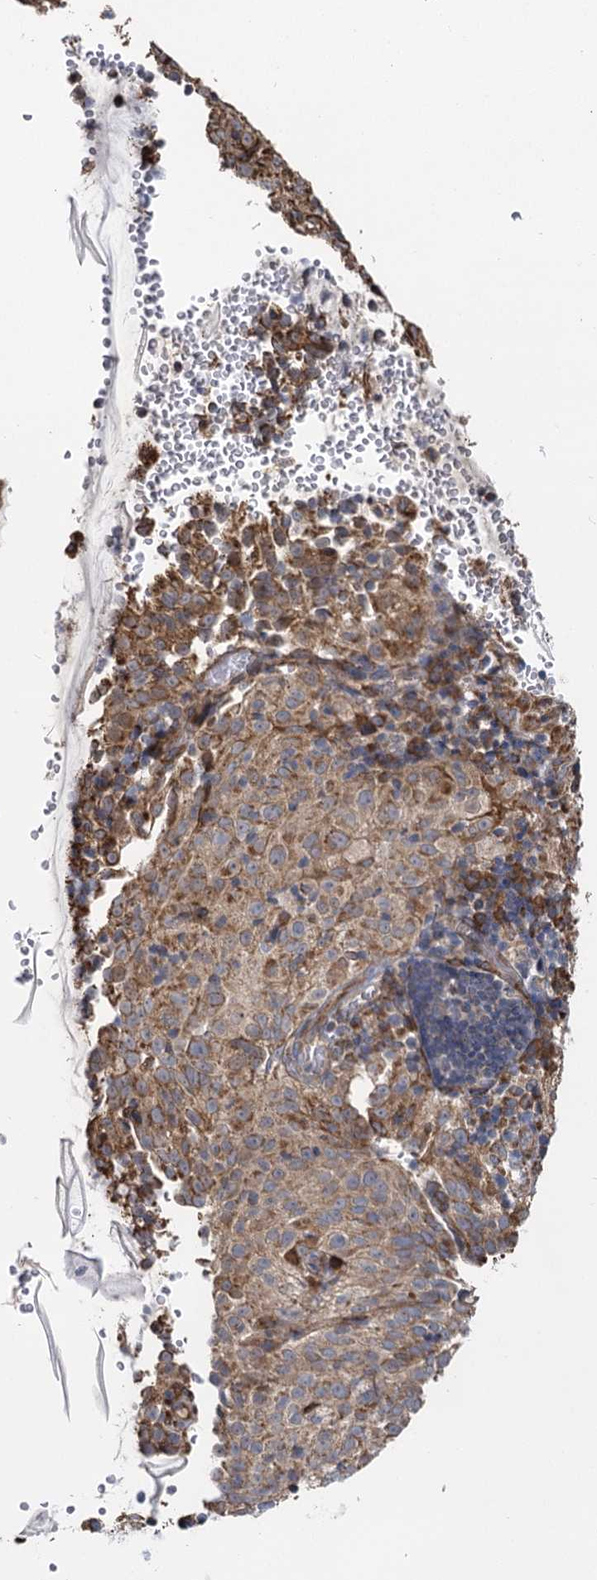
{"staining": {"intensity": "moderate", "quantity": ">75%", "location": "cytoplasmic/membranous"}, "tissue": "cervical cancer", "cell_type": "Tumor cells", "image_type": "cancer", "snomed": [{"axis": "morphology", "description": "Squamous cell carcinoma, NOS"}, {"axis": "topography", "description": "Cervix"}], "caption": "Moderate cytoplasmic/membranous expression for a protein is identified in approximately >75% of tumor cells of squamous cell carcinoma (cervical) using IHC.", "gene": "IL11RA", "patient": {"sex": "female", "age": 31}}